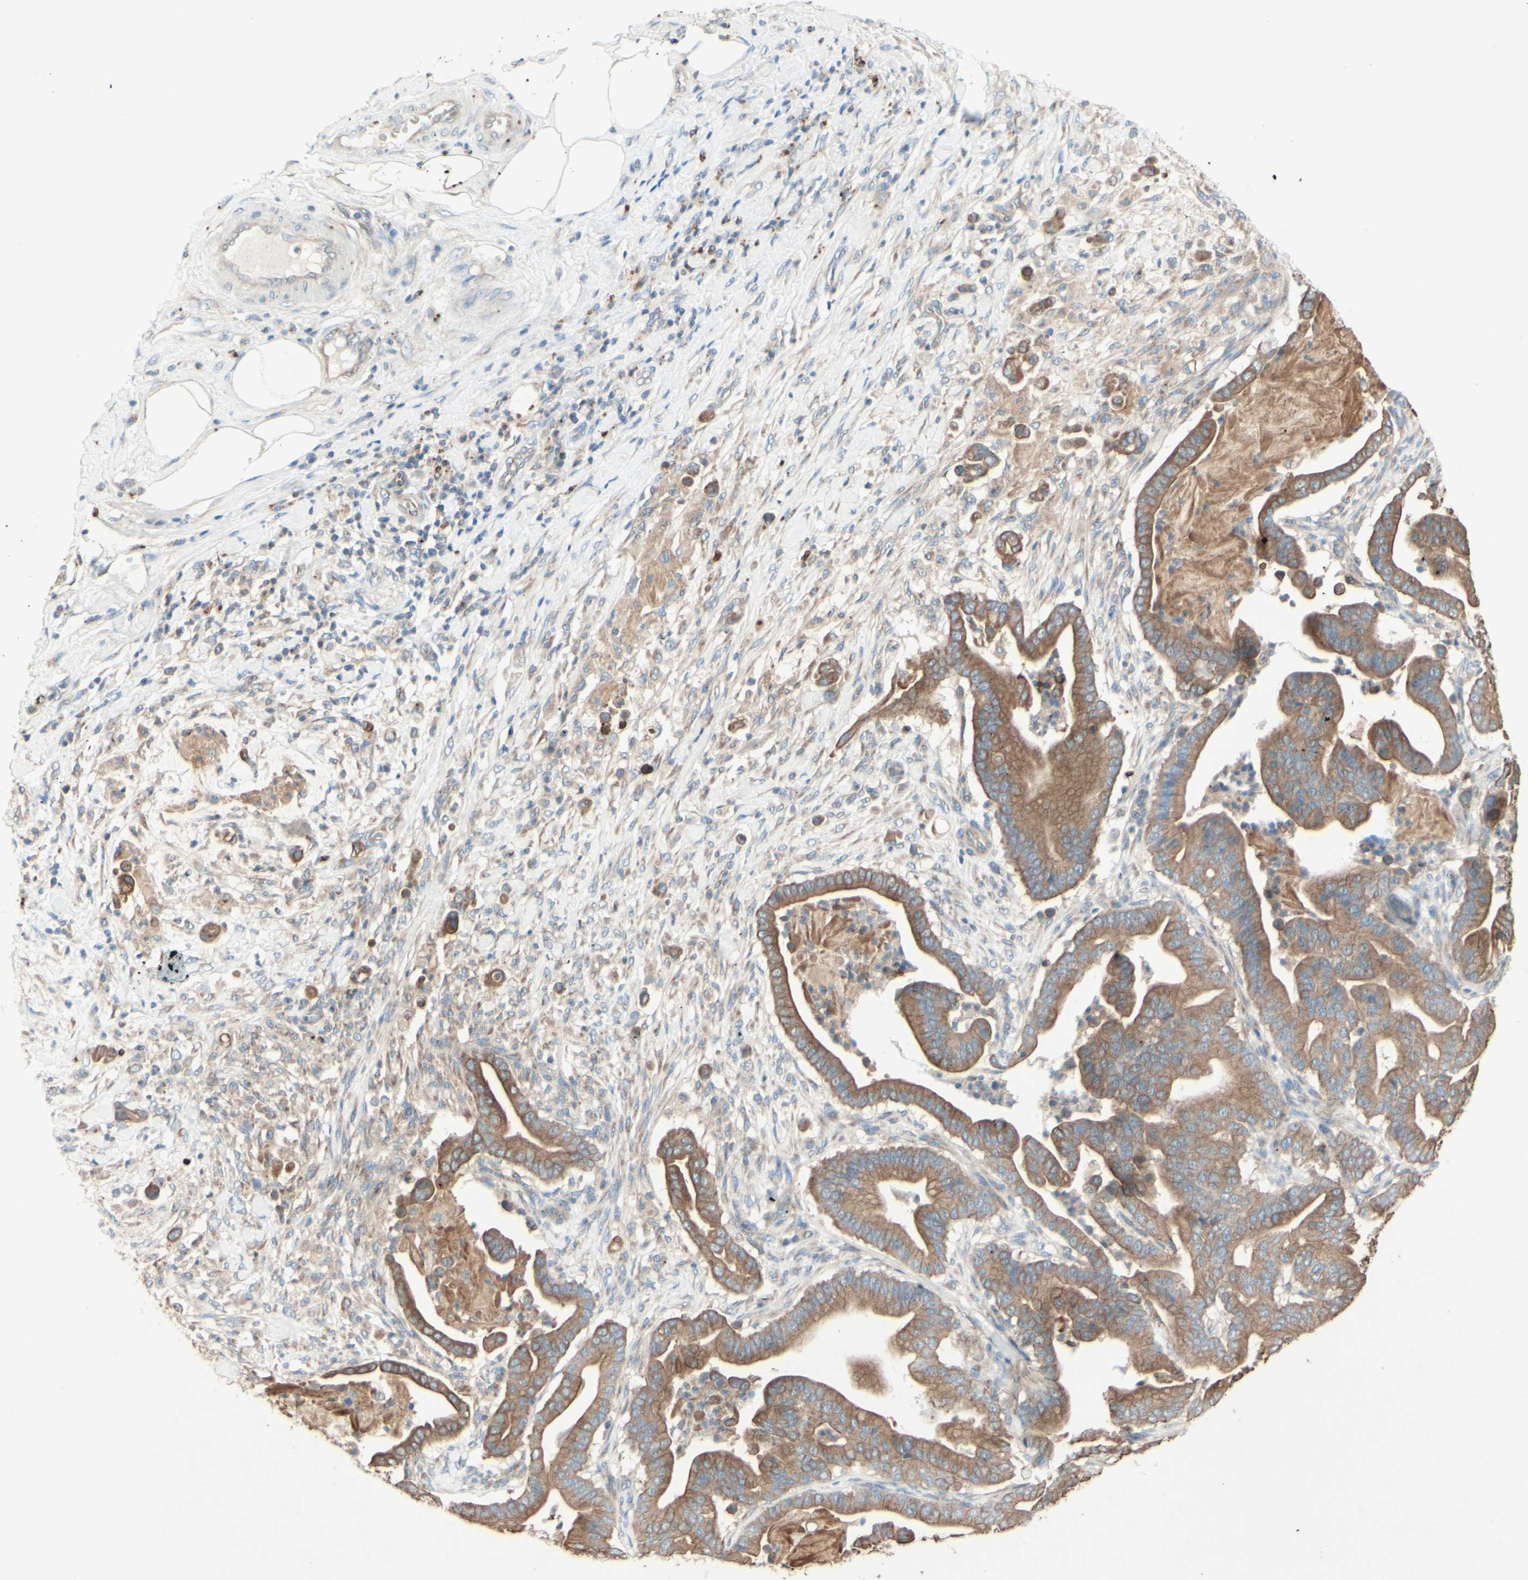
{"staining": {"intensity": "moderate", "quantity": ">75%", "location": "cytoplasmic/membranous"}, "tissue": "pancreatic cancer", "cell_type": "Tumor cells", "image_type": "cancer", "snomed": [{"axis": "morphology", "description": "Adenocarcinoma, NOS"}, {"axis": "topography", "description": "Pancreas"}], "caption": "Moderate cytoplasmic/membranous staining is identified in approximately >75% of tumor cells in adenocarcinoma (pancreatic).", "gene": "MTM1", "patient": {"sex": "male", "age": 63}}